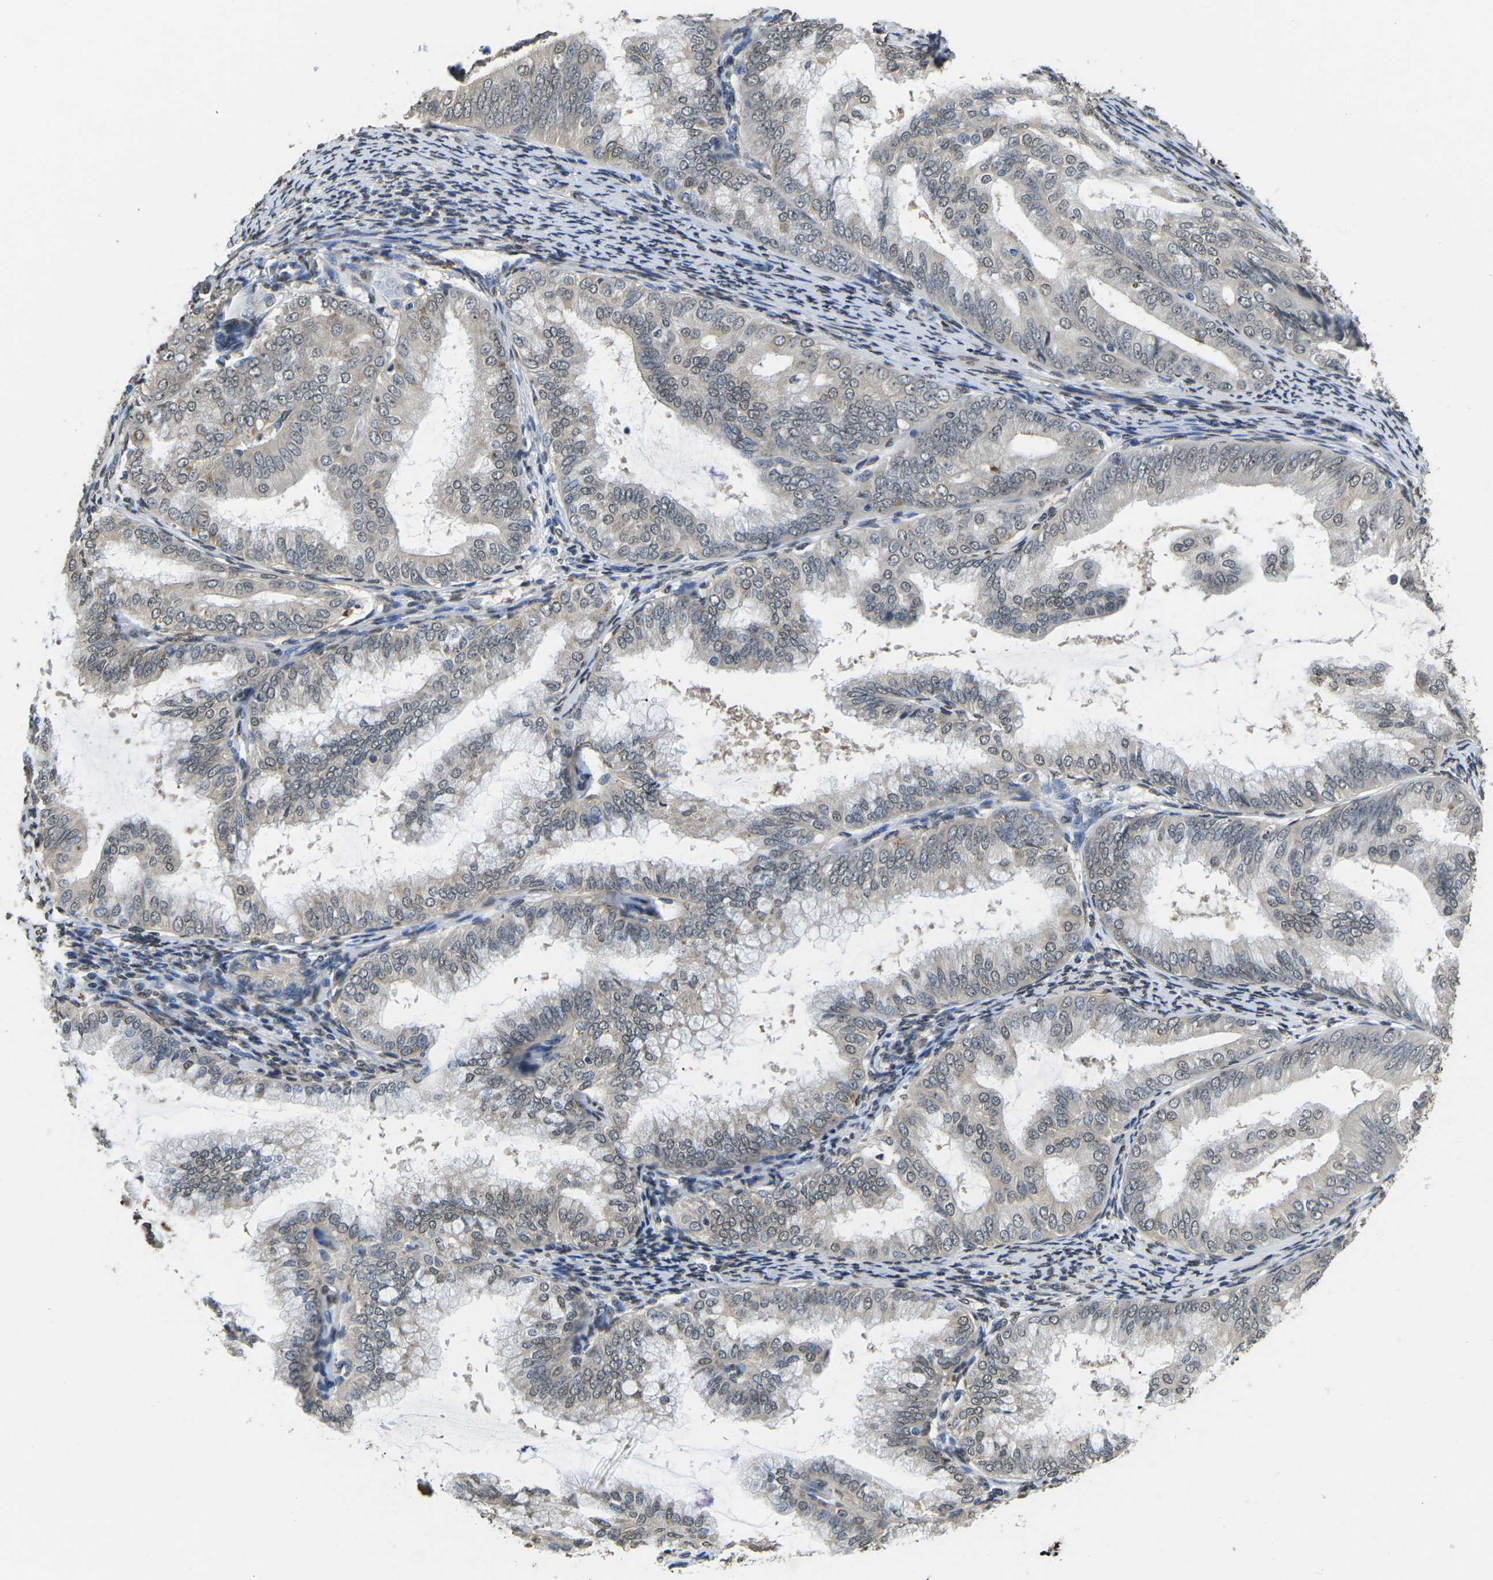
{"staining": {"intensity": "weak", "quantity": "<25%", "location": "nuclear"}, "tissue": "endometrial cancer", "cell_type": "Tumor cells", "image_type": "cancer", "snomed": [{"axis": "morphology", "description": "Adenocarcinoma, NOS"}, {"axis": "topography", "description": "Endometrium"}], "caption": "IHC micrograph of human endometrial cancer (adenocarcinoma) stained for a protein (brown), which displays no expression in tumor cells. (IHC, brightfield microscopy, high magnification).", "gene": "SCNN1B", "patient": {"sex": "female", "age": 63}}